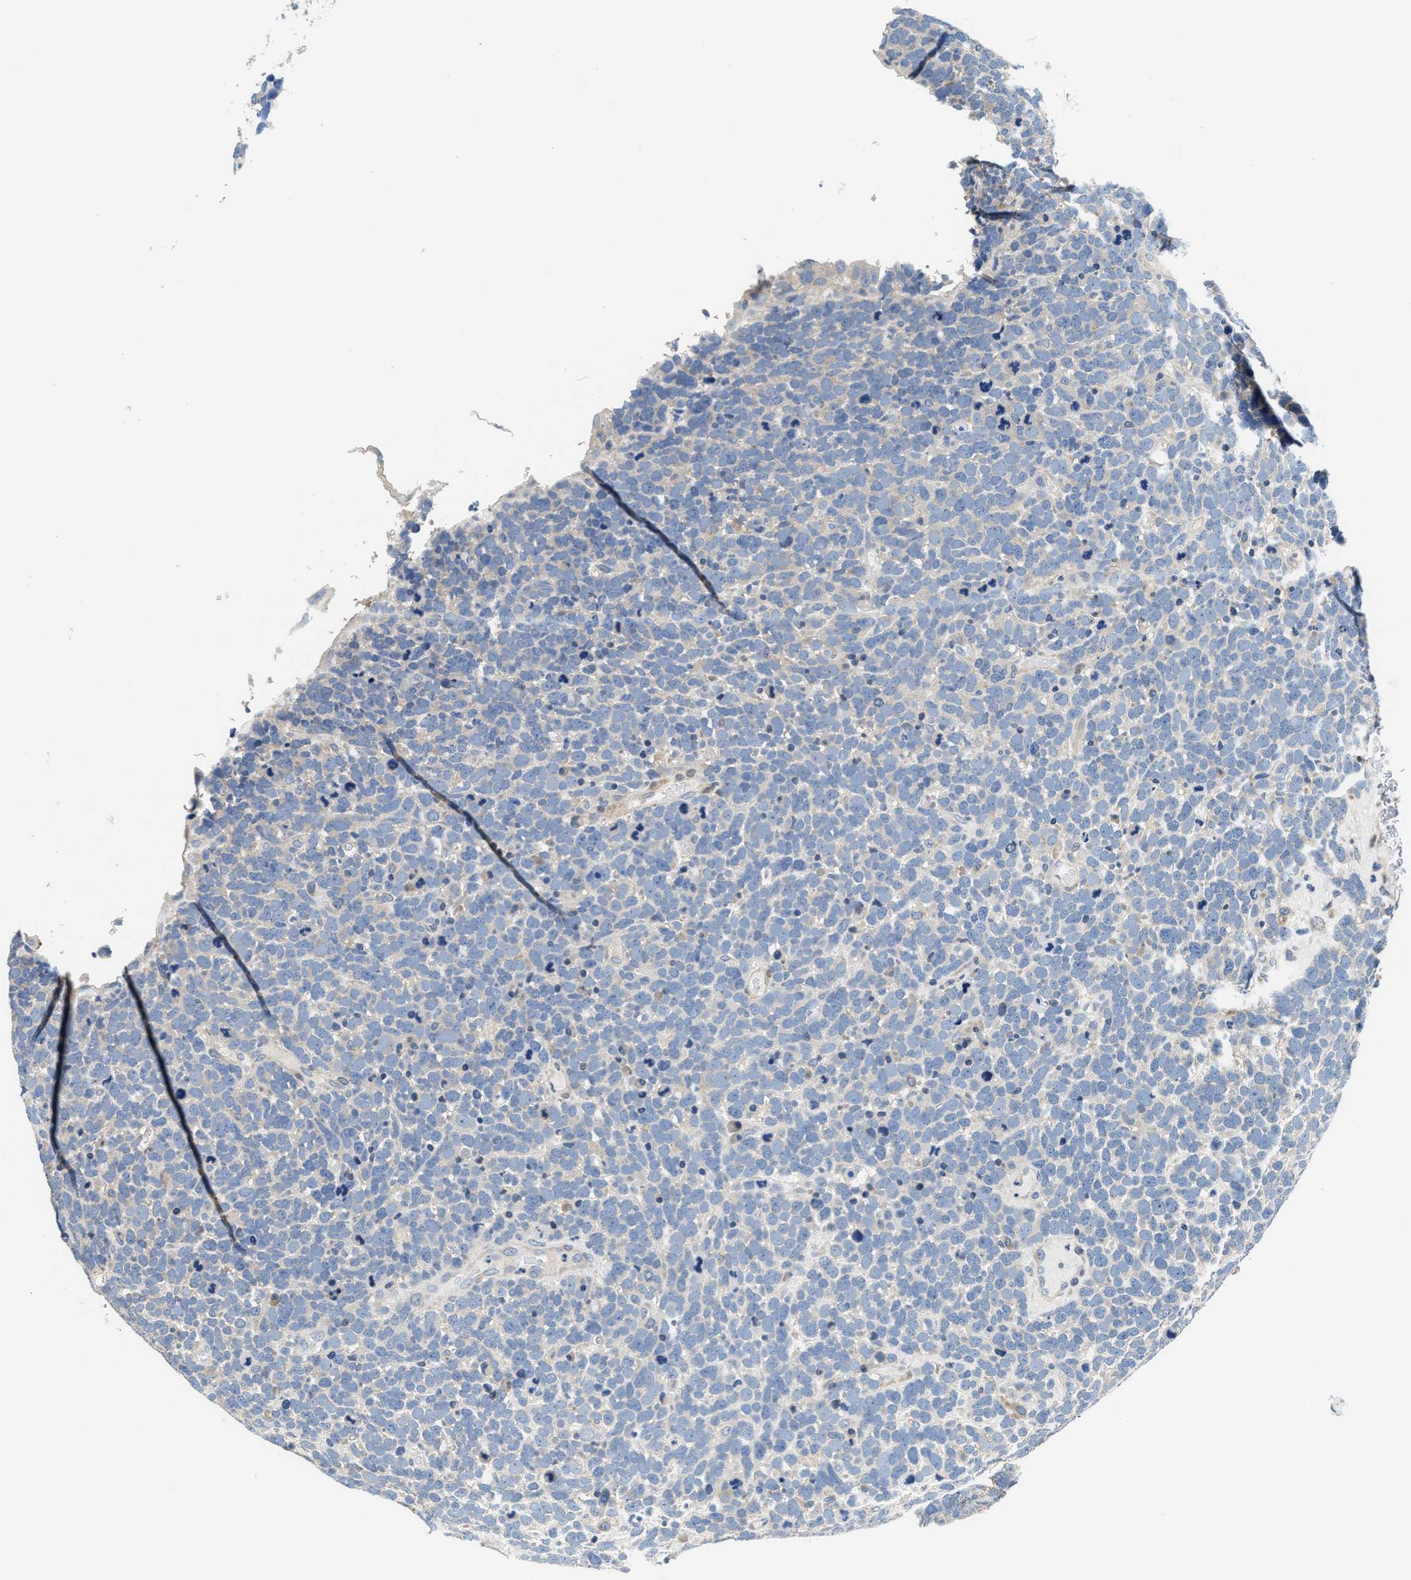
{"staining": {"intensity": "negative", "quantity": "none", "location": "none"}, "tissue": "urothelial cancer", "cell_type": "Tumor cells", "image_type": "cancer", "snomed": [{"axis": "morphology", "description": "Urothelial carcinoma, High grade"}, {"axis": "topography", "description": "Urinary bladder"}], "caption": "A high-resolution micrograph shows immunohistochemistry (IHC) staining of urothelial cancer, which displays no significant expression in tumor cells.", "gene": "ANKIB1", "patient": {"sex": "female", "age": 82}}